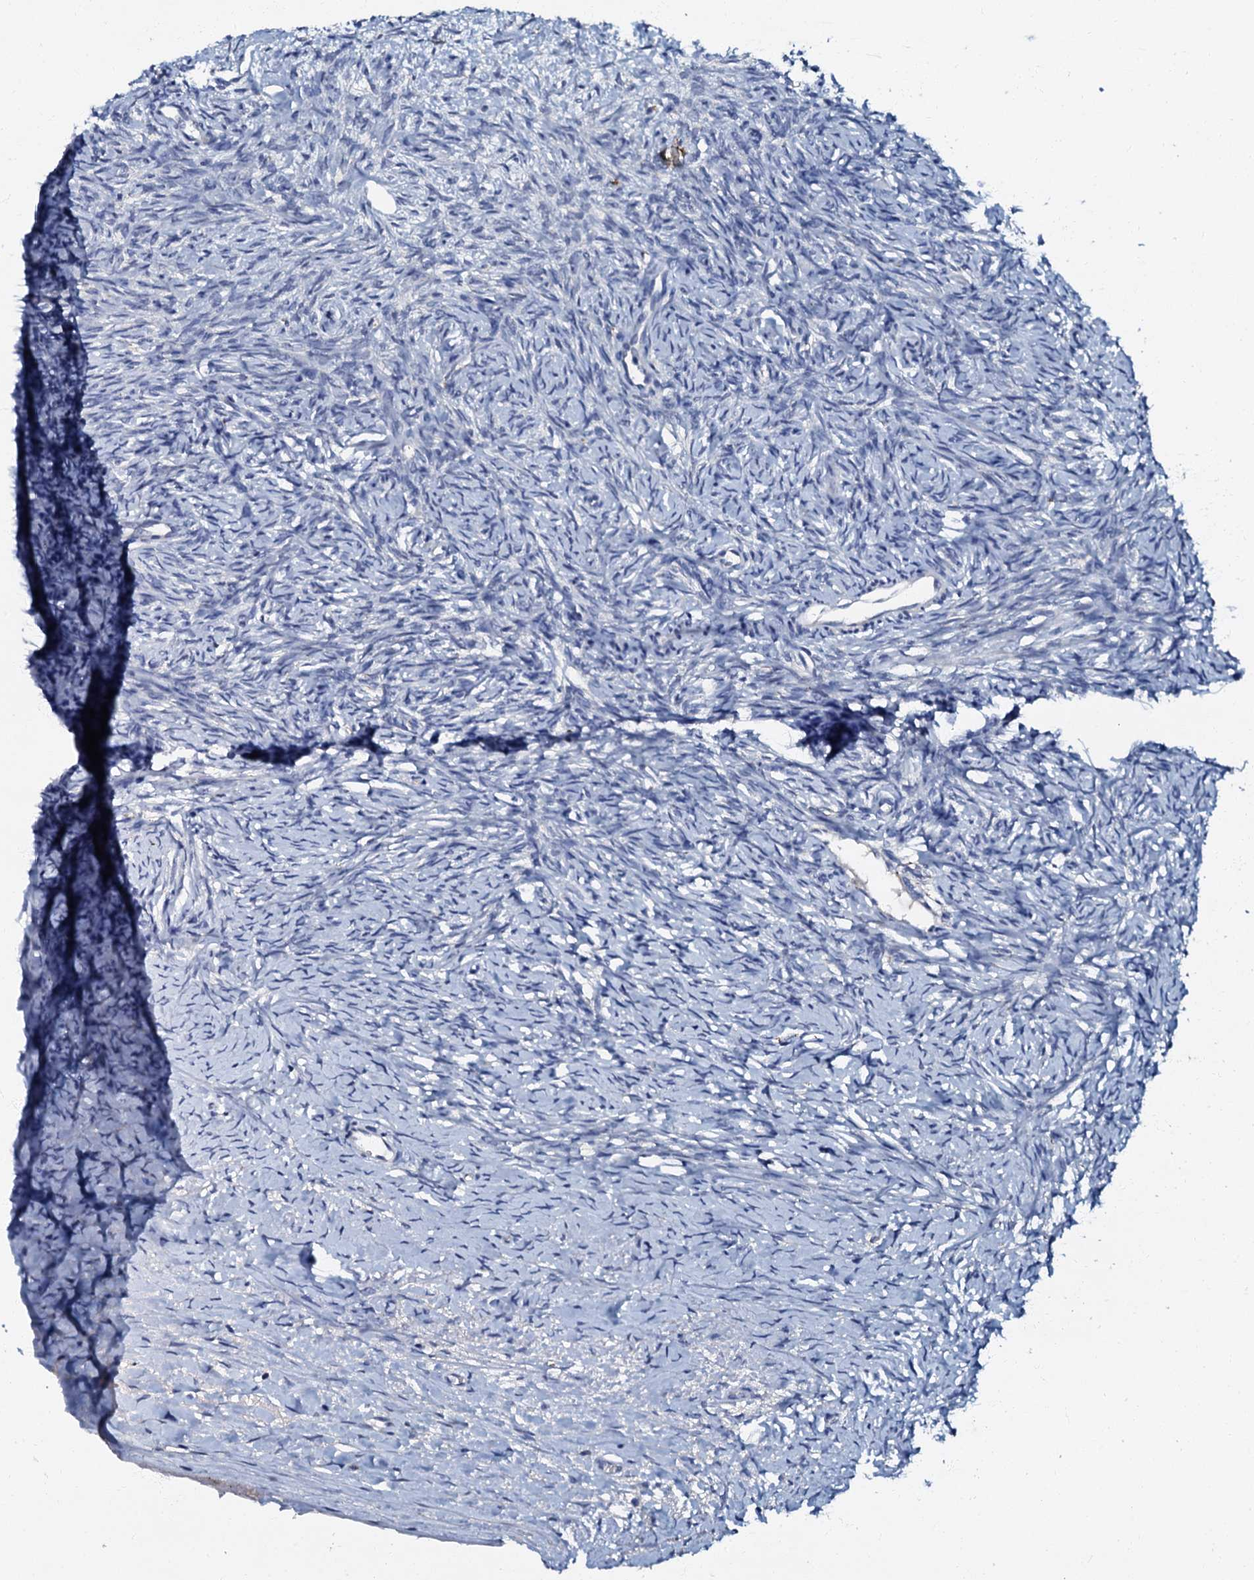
{"staining": {"intensity": "negative", "quantity": "none", "location": "none"}, "tissue": "ovary", "cell_type": "Ovarian stroma cells", "image_type": "normal", "snomed": [{"axis": "morphology", "description": "Normal tissue, NOS"}, {"axis": "morphology", "description": "Developmental malformation"}, {"axis": "topography", "description": "Ovary"}], "caption": "This is an immunohistochemistry (IHC) histopathology image of normal human ovary. There is no positivity in ovarian stroma cells.", "gene": "OLAH", "patient": {"sex": "female", "age": 39}}